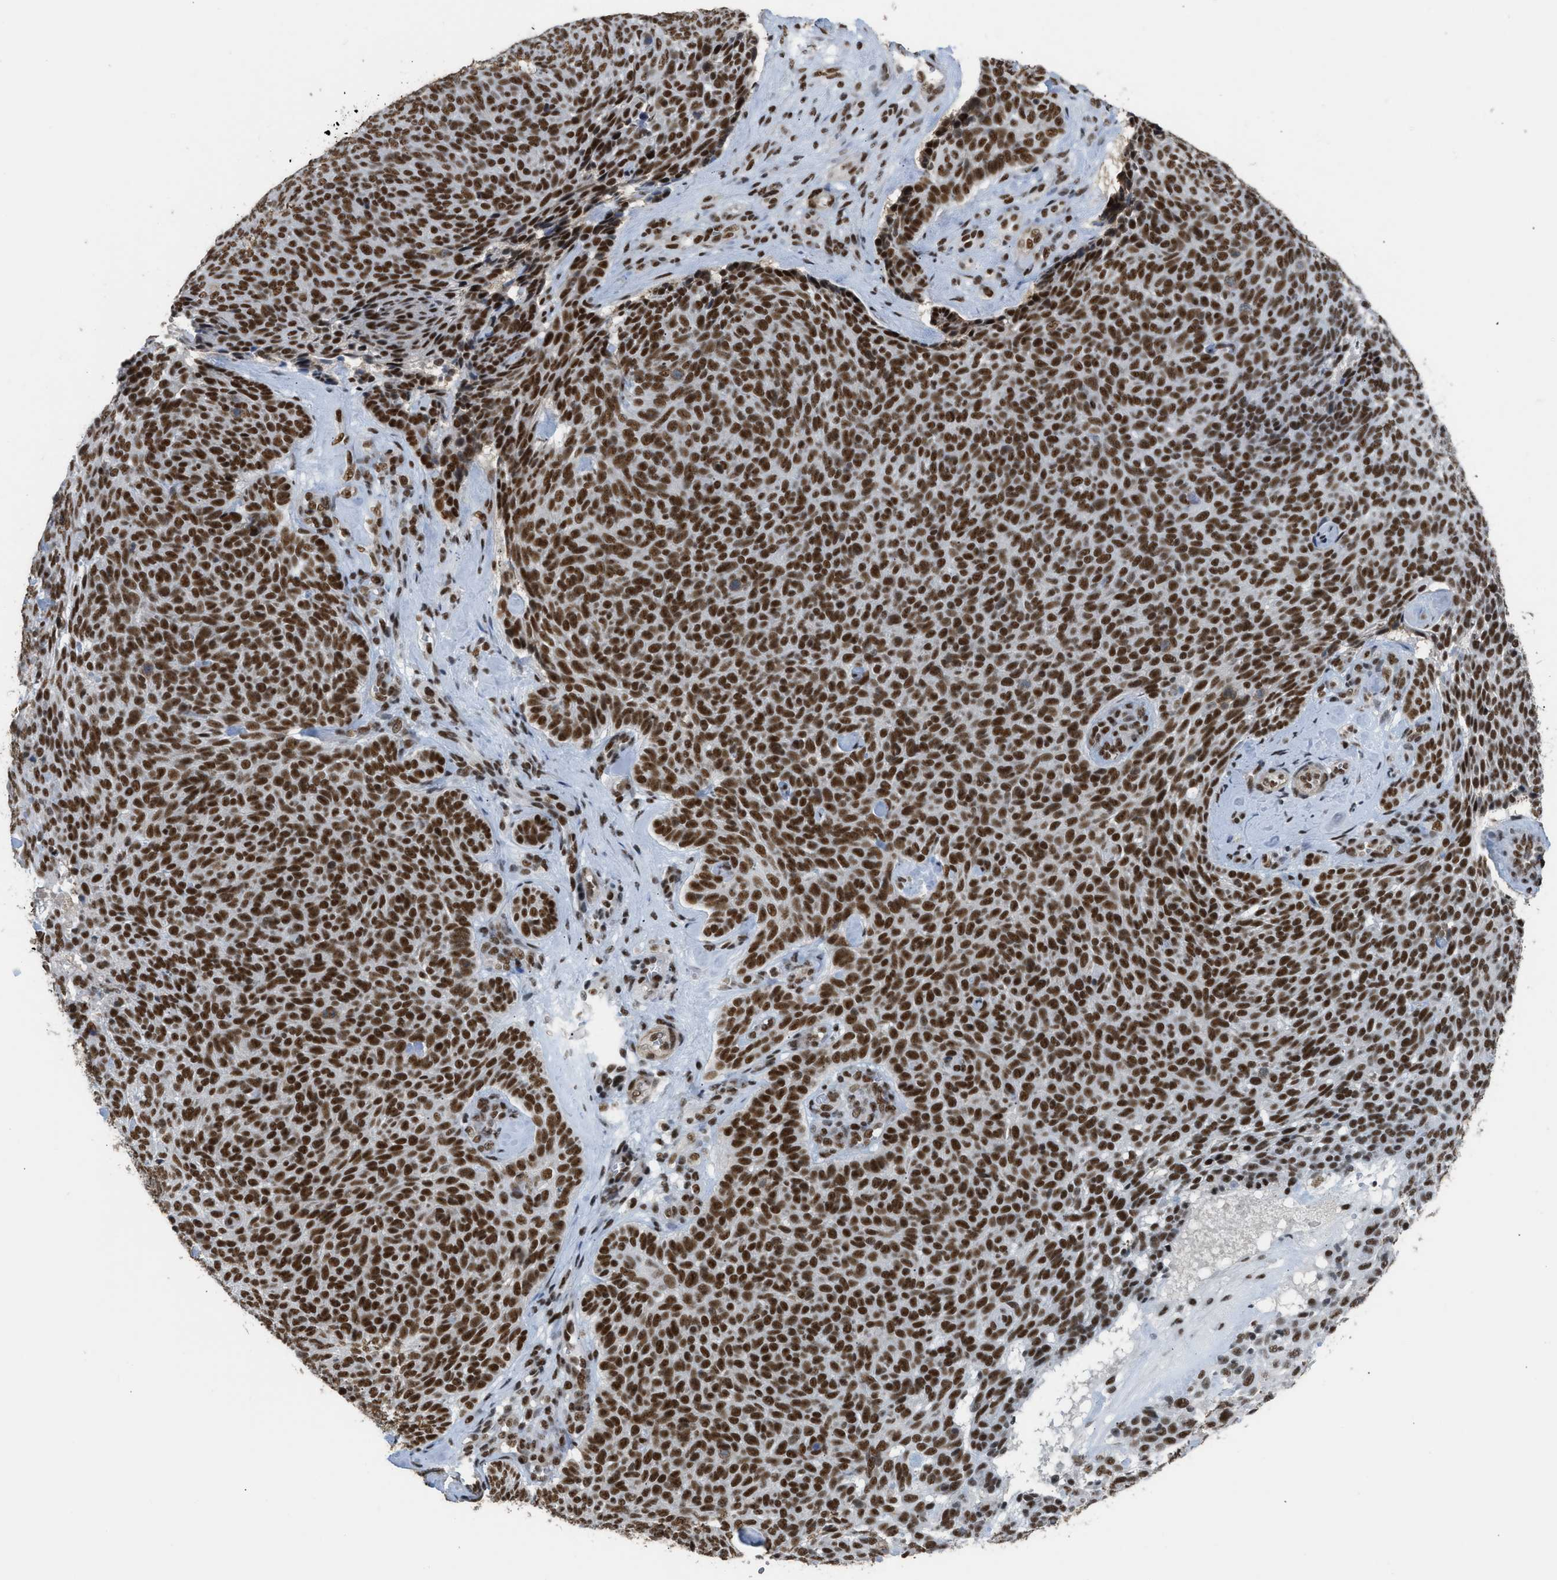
{"staining": {"intensity": "strong", "quantity": ">75%", "location": "nuclear"}, "tissue": "skin cancer", "cell_type": "Tumor cells", "image_type": "cancer", "snomed": [{"axis": "morphology", "description": "Basal cell carcinoma"}, {"axis": "topography", "description": "Skin"}], "caption": "The micrograph exhibits a brown stain indicating the presence of a protein in the nuclear of tumor cells in skin cancer. (Stains: DAB in brown, nuclei in blue, Microscopy: brightfield microscopy at high magnification).", "gene": "SCAF4", "patient": {"sex": "male", "age": 61}}